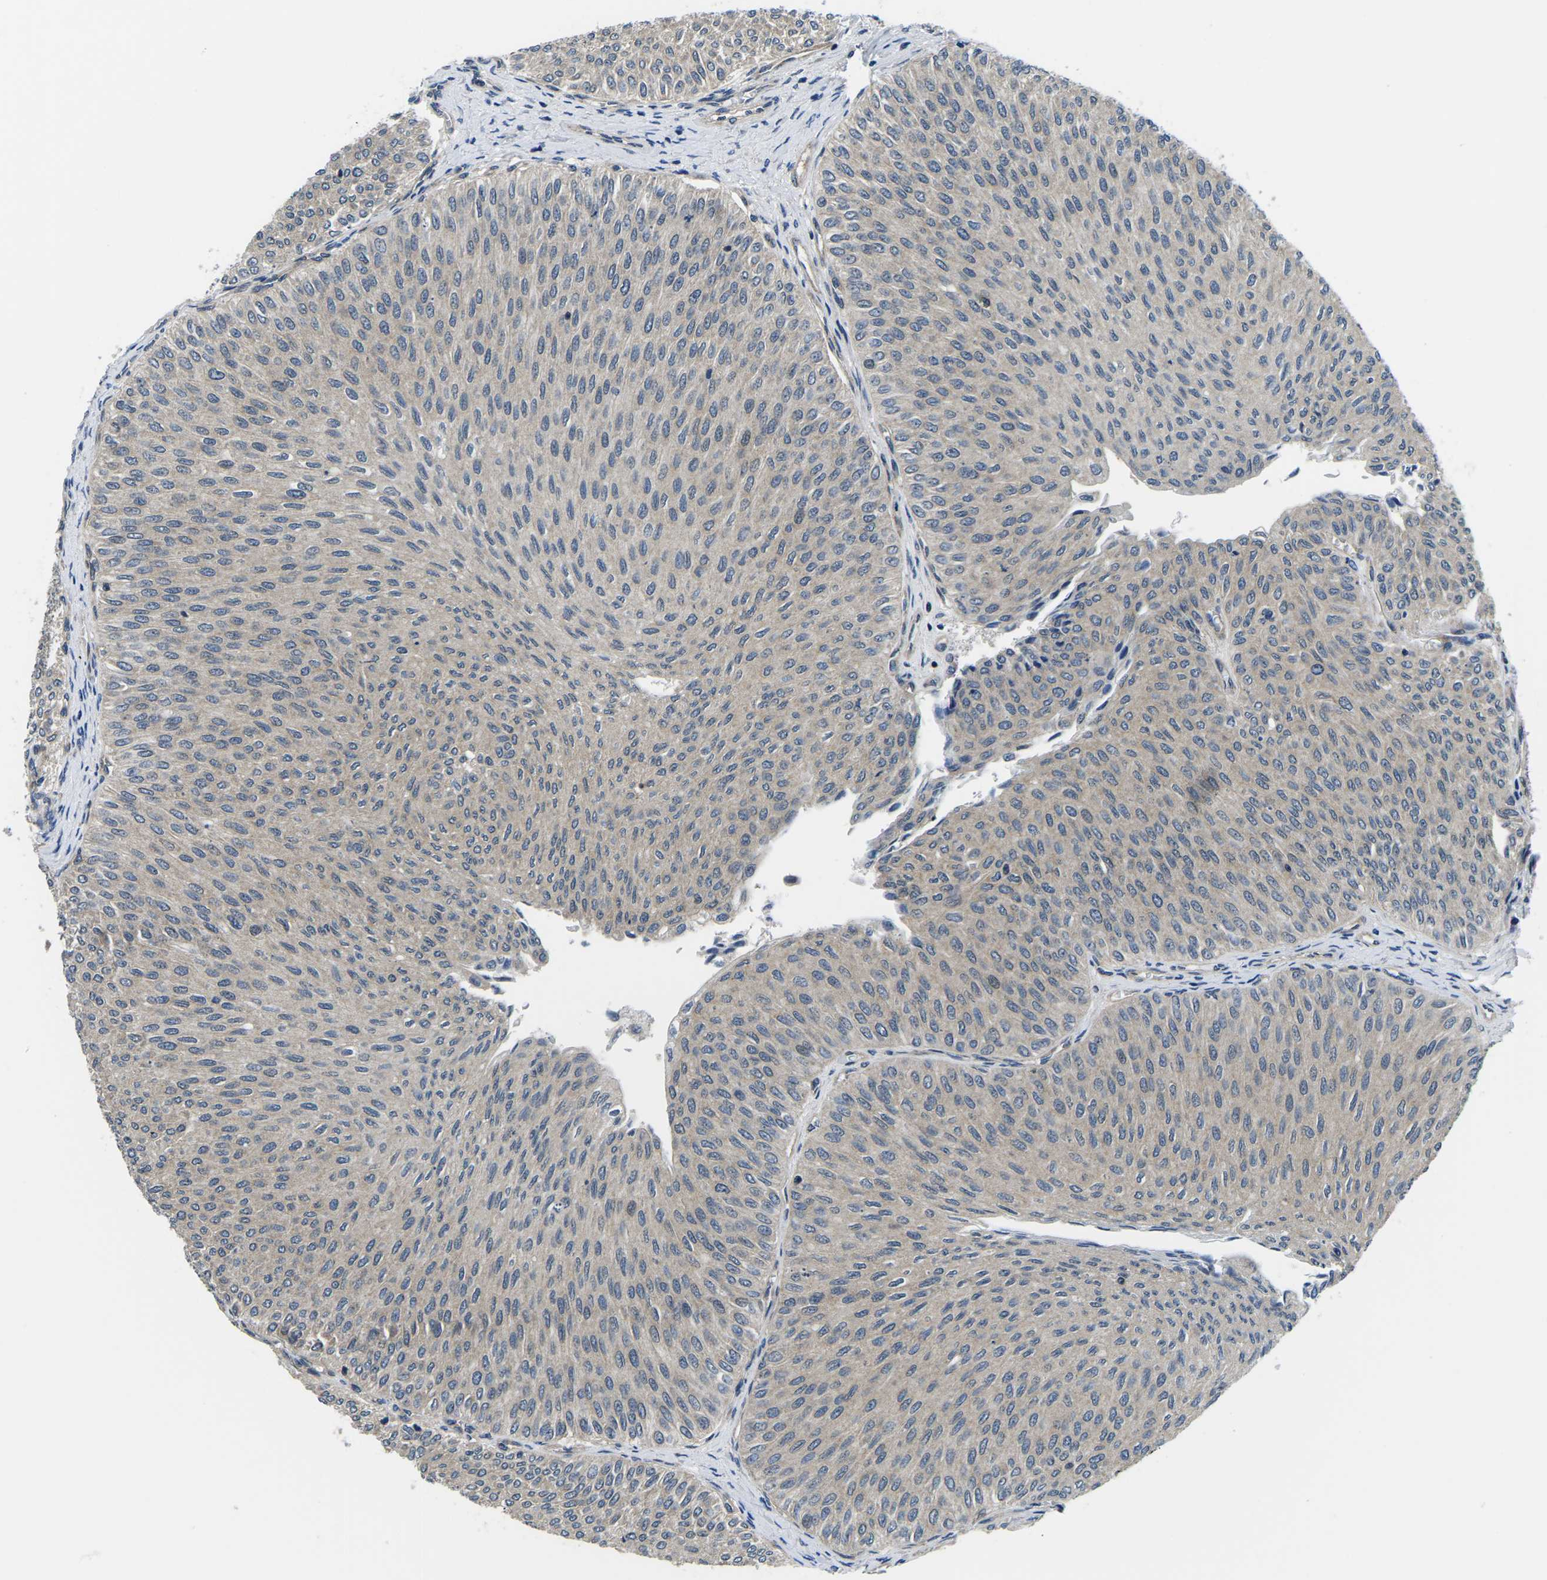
{"staining": {"intensity": "weak", "quantity": ">75%", "location": "cytoplasmic/membranous"}, "tissue": "urothelial cancer", "cell_type": "Tumor cells", "image_type": "cancer", "snomed": [{"axis": "morphology", "description": "Urothelial carcinoma, Low grade"}, {"axis": "topography", "description": "Urinary bladder"}], "caption": "The histopathology image exhibits staining of urothelial cancer, revealing weak cytoplasmic/membranous protein expression (brown color) within tumor cells. (IHC, brightfield microscopy, high magnification).", "gene": "GSK3B", "patient": {"sex": "male", "age": 78}}